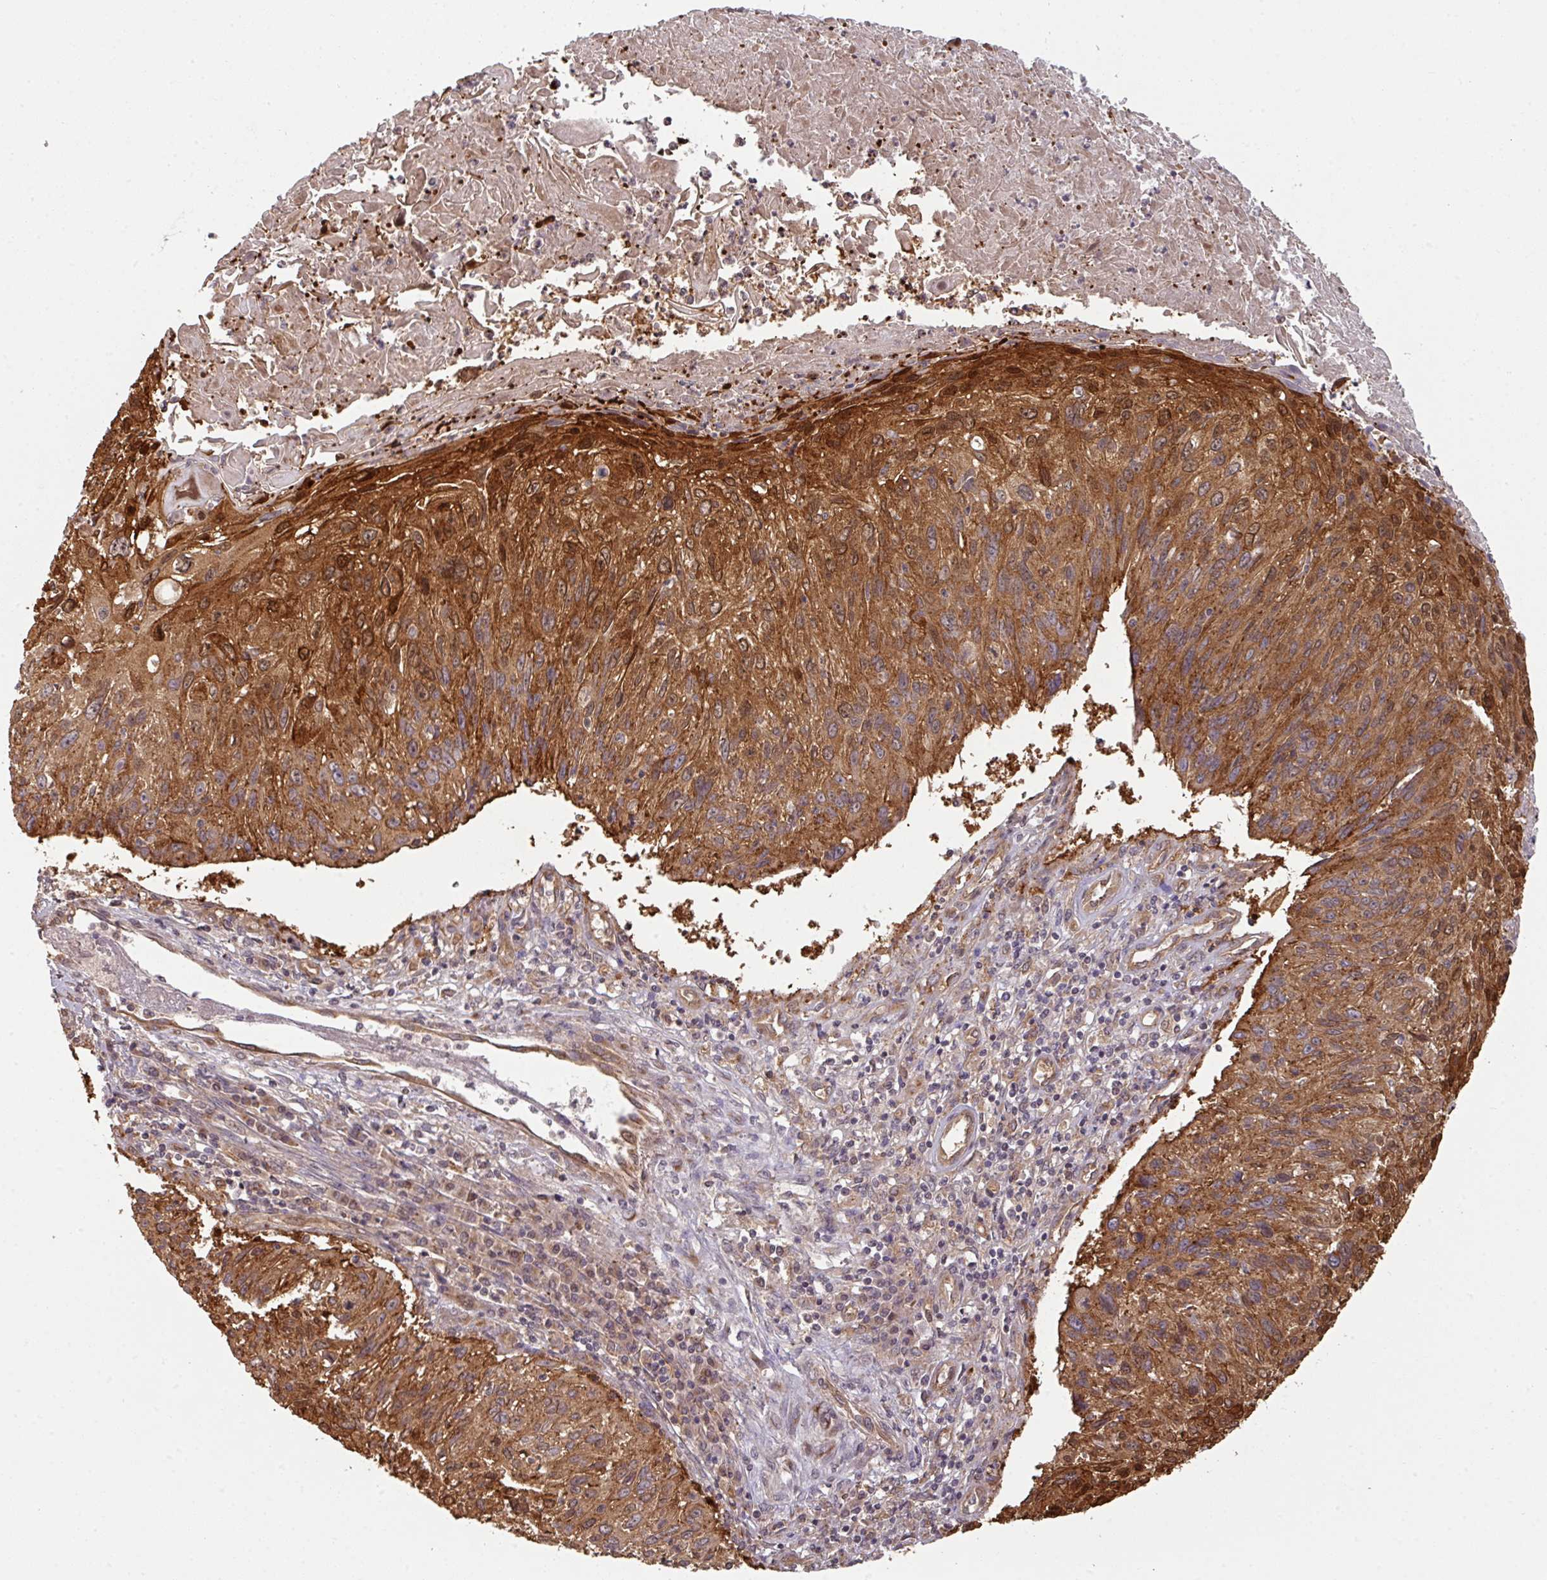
{"staining": {"intensity": "strong", "quantity": ">75%", "location": "cytoplasmic/membranous"}, "tissue": "cervical cancer", "cell_type": "Tumor cells", "image_type": "cancer", "snomed": [{"axis": "morphology", "description": "Squamous cell carcinoma, NOS"}, {"axis": "topography", "description": "Cervix"}], "caption": "Immunohistochemistry (IHC) micrograph of human squamous cell carcinoma (cervical) stained for a protein (brown), which shows high levels of strong cytoplasmic/membranous expression in approximately >75% of tumor cells.", "gene": "CYFIP2", "patient": {"sex": "female", "age": 51}}